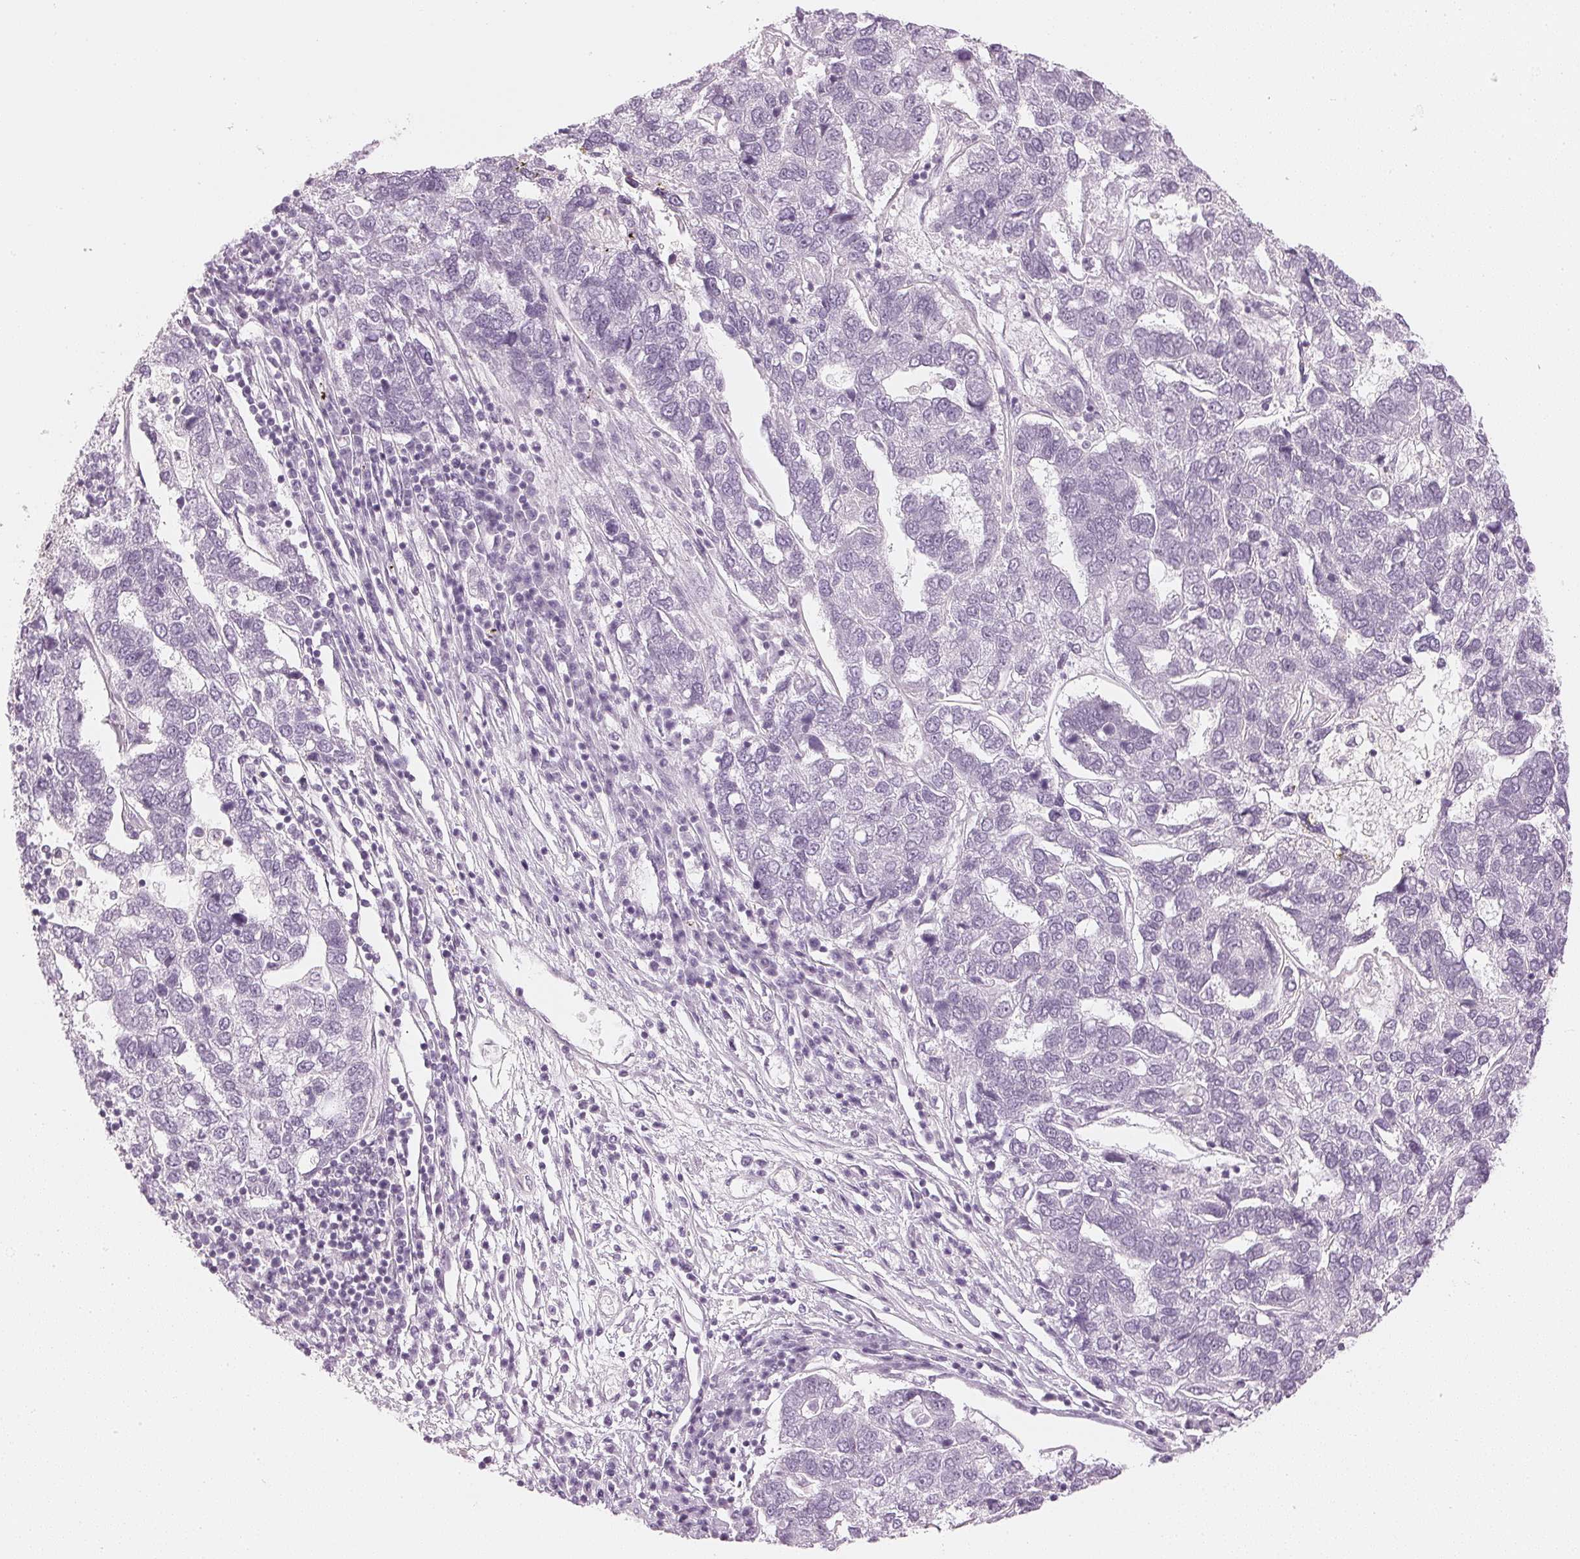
{"staining": {"intensity": "negative", "quantity": "none", "location": "none"}, "tissue": "pancreatic cancer", "cell_type": "Tumor cells", "image_type": "cancer", "snomed": [{"axis": "morphology", "description": "Adenocarcinoma, NOS"}, {"axis": "topography", "description": "Pancreas"}], "caption": "A high-resolution micrograph shows immunohistochemistry staining of adenocarcinoma (pancreatic), which reveals no significant expression in tumor cells.", "gene": "APLP1", "patient": {"sex": "female", "age": 61}}